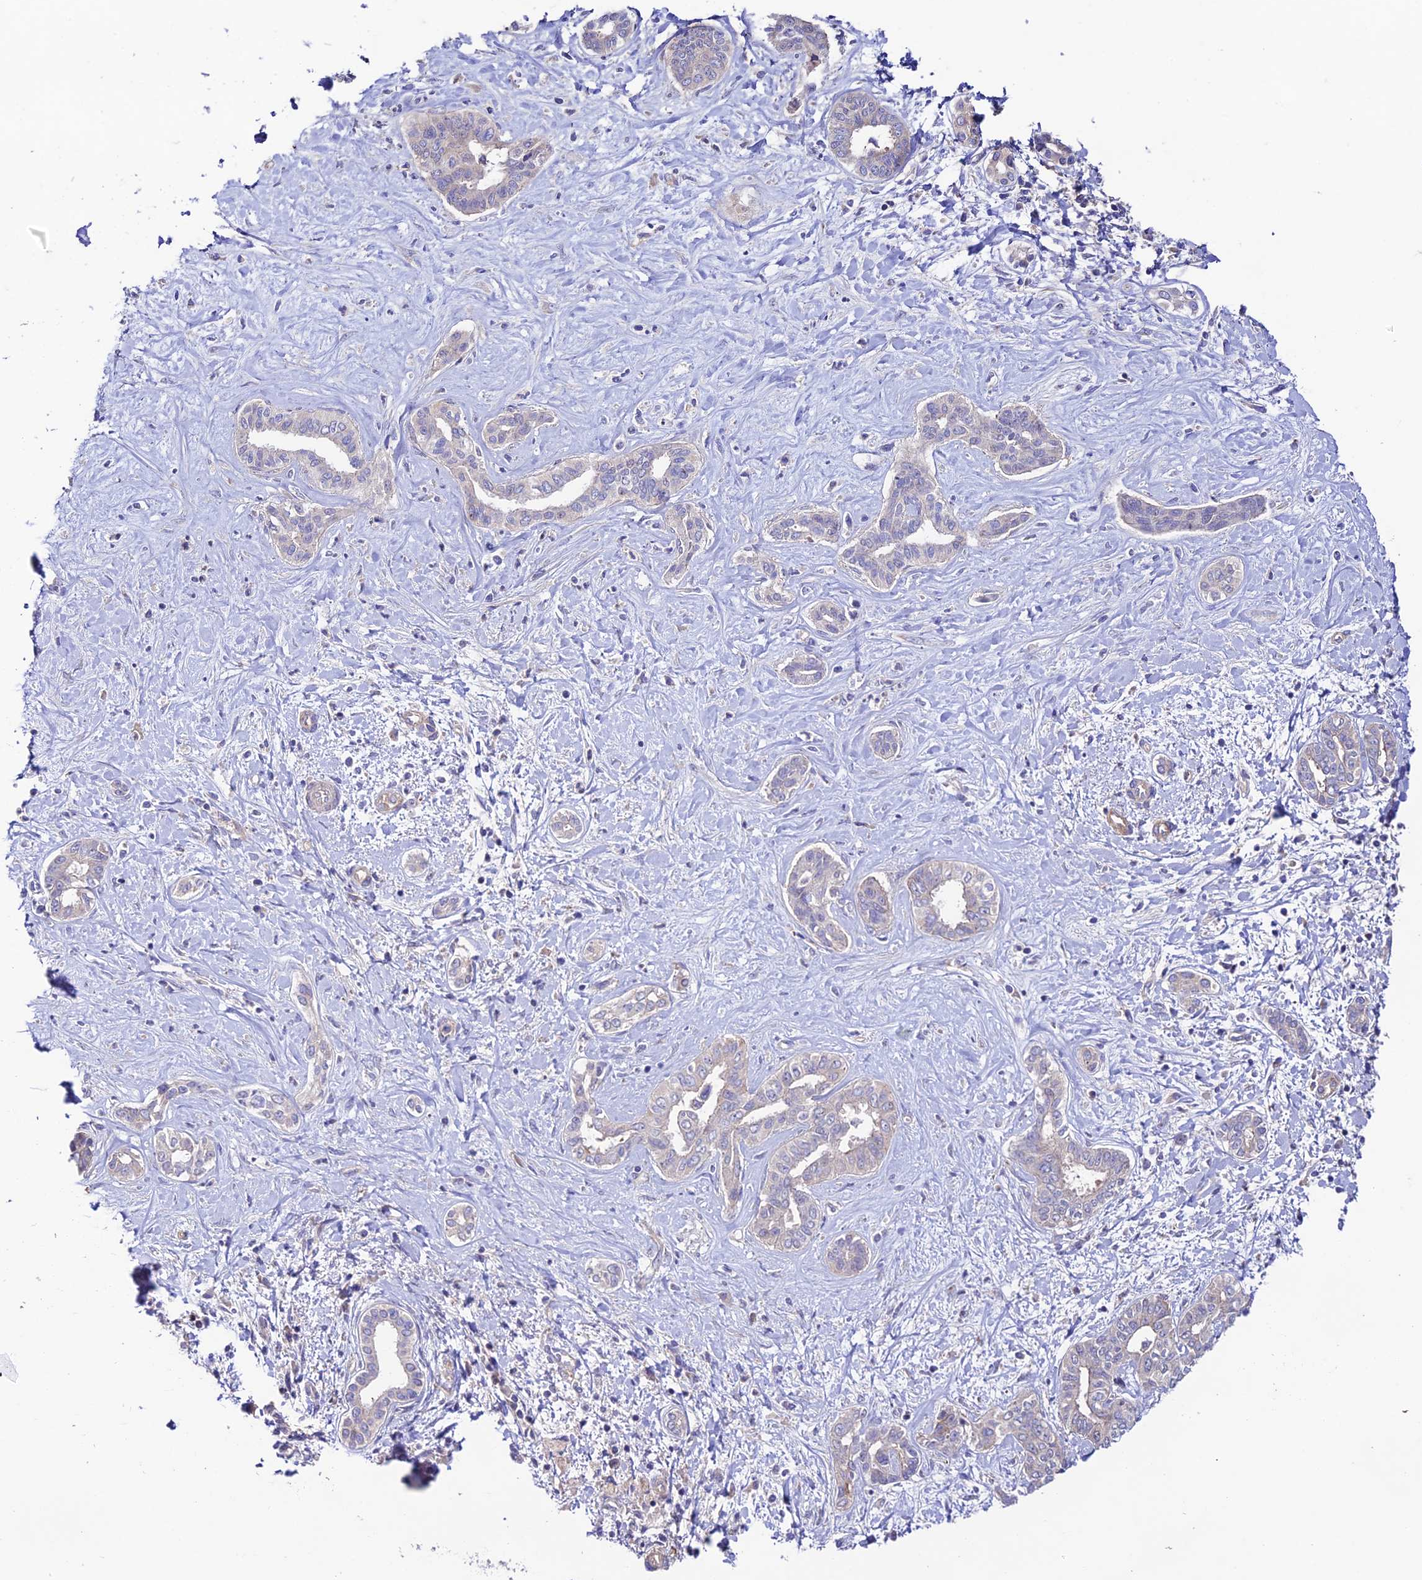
{"staining": {"intensity": "negative", "quantity": "none", "location": "none"}, "tissue": "liver cancer", "cell_type": "Tumor cells", "image_type": "cancer", "snomed": [{"axis": "morphology", "description": "Cholangiocarcinoma"}, {"axis": "topography", "description": "Liver"}], "caption": "Tumor cells are negative for protein expression in human liver cancer.", "gene": "BRME1", "patient": {"sex": "female", "age": 77}}